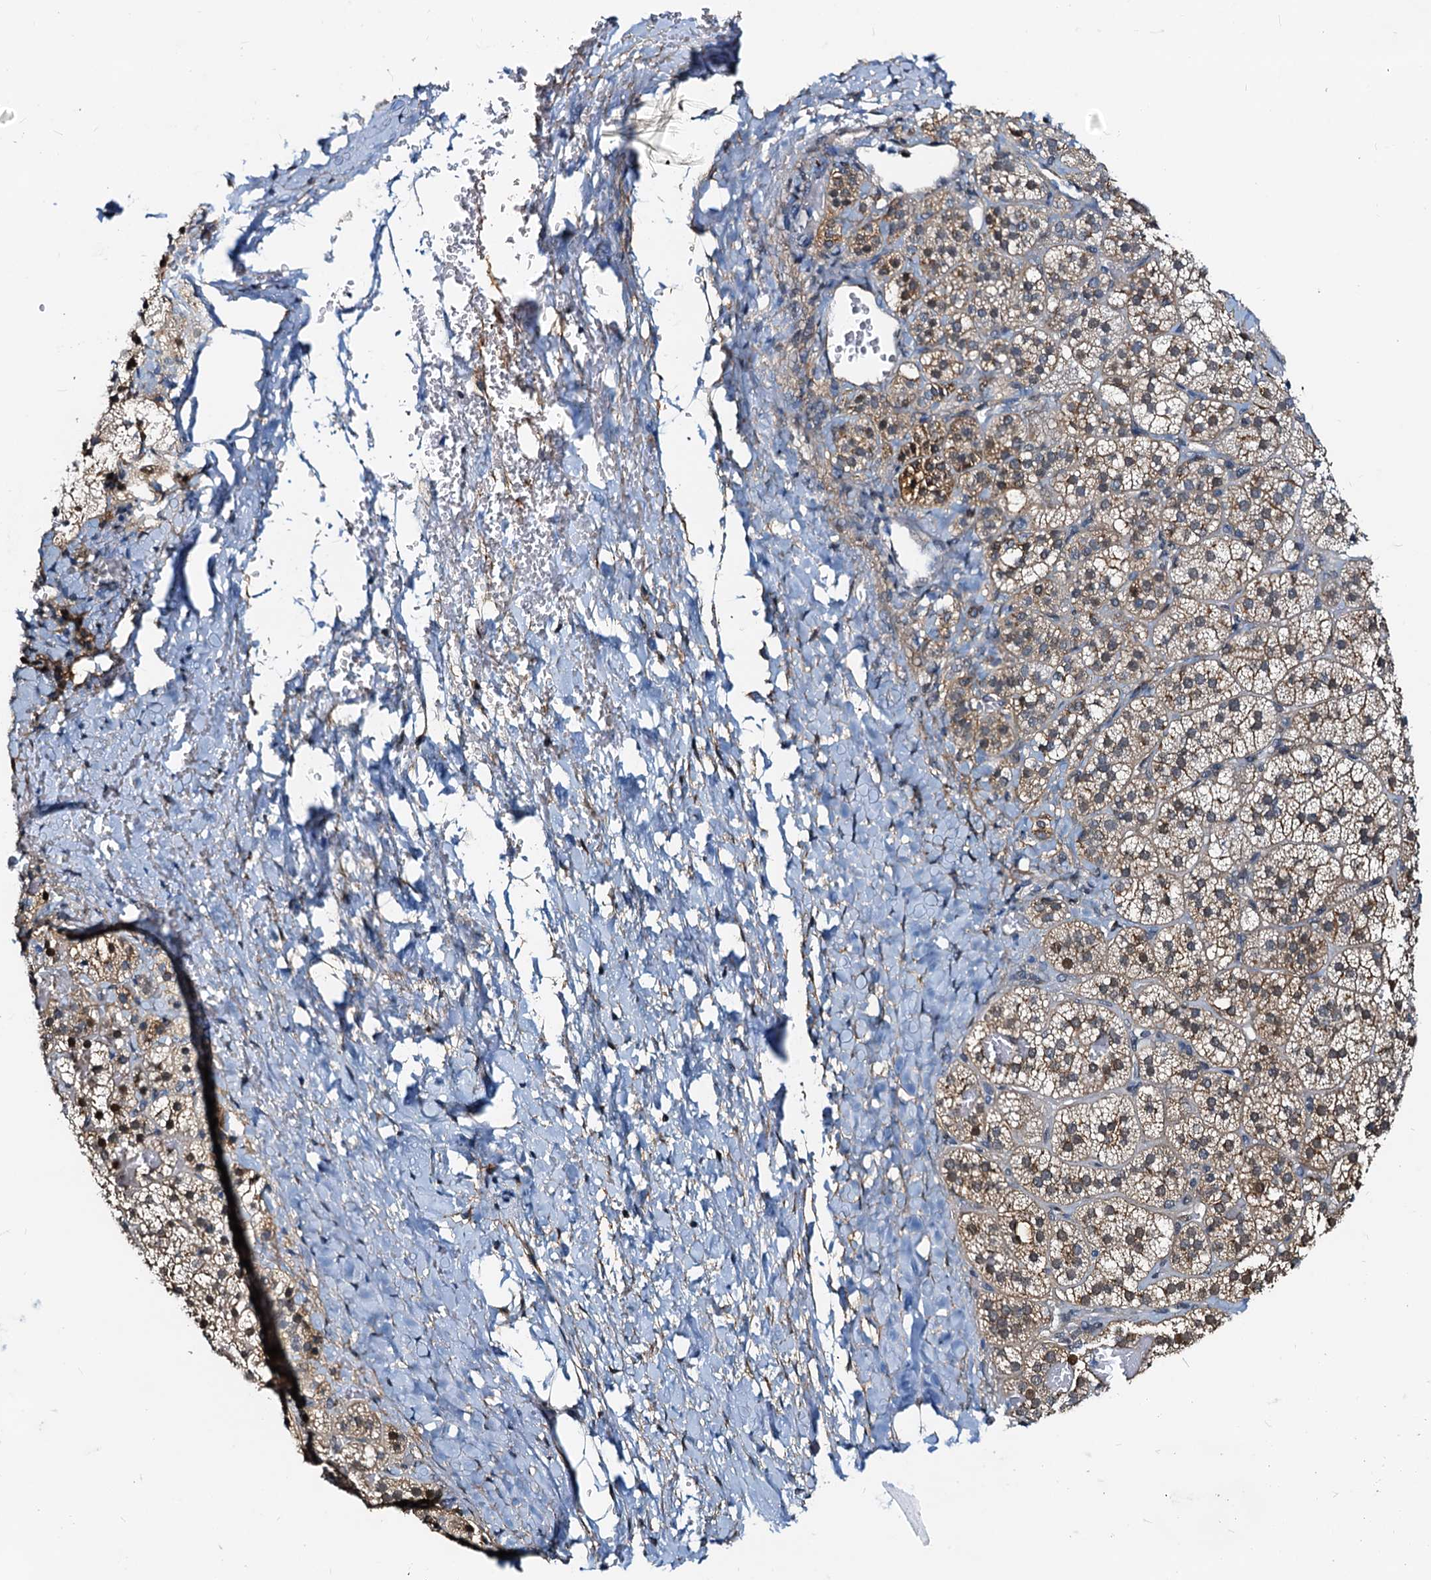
{"staining": {"intensity": "moderate", "quantity": "25%-75%", "location": "cytoplasmic/membranous,nuclear"}, "tissue": "adrenal gland", "cell_type": "Glandular cells", "image_type": "normal", "snomed": [{"axis": "morphology", "description": "Normal tissue, NOS"}, {"axis": "topography", "description": "Adrenal gland"}], "caption": "This is a histology image of immunohistochemistry (IHC) staining of normal adrenal gland, which shows moderate expression in the cytoplasmic/membranous,nuclear of glandular cells.", "gene": "PTGES3", "patient": {"sex": "female", "age": 44}}